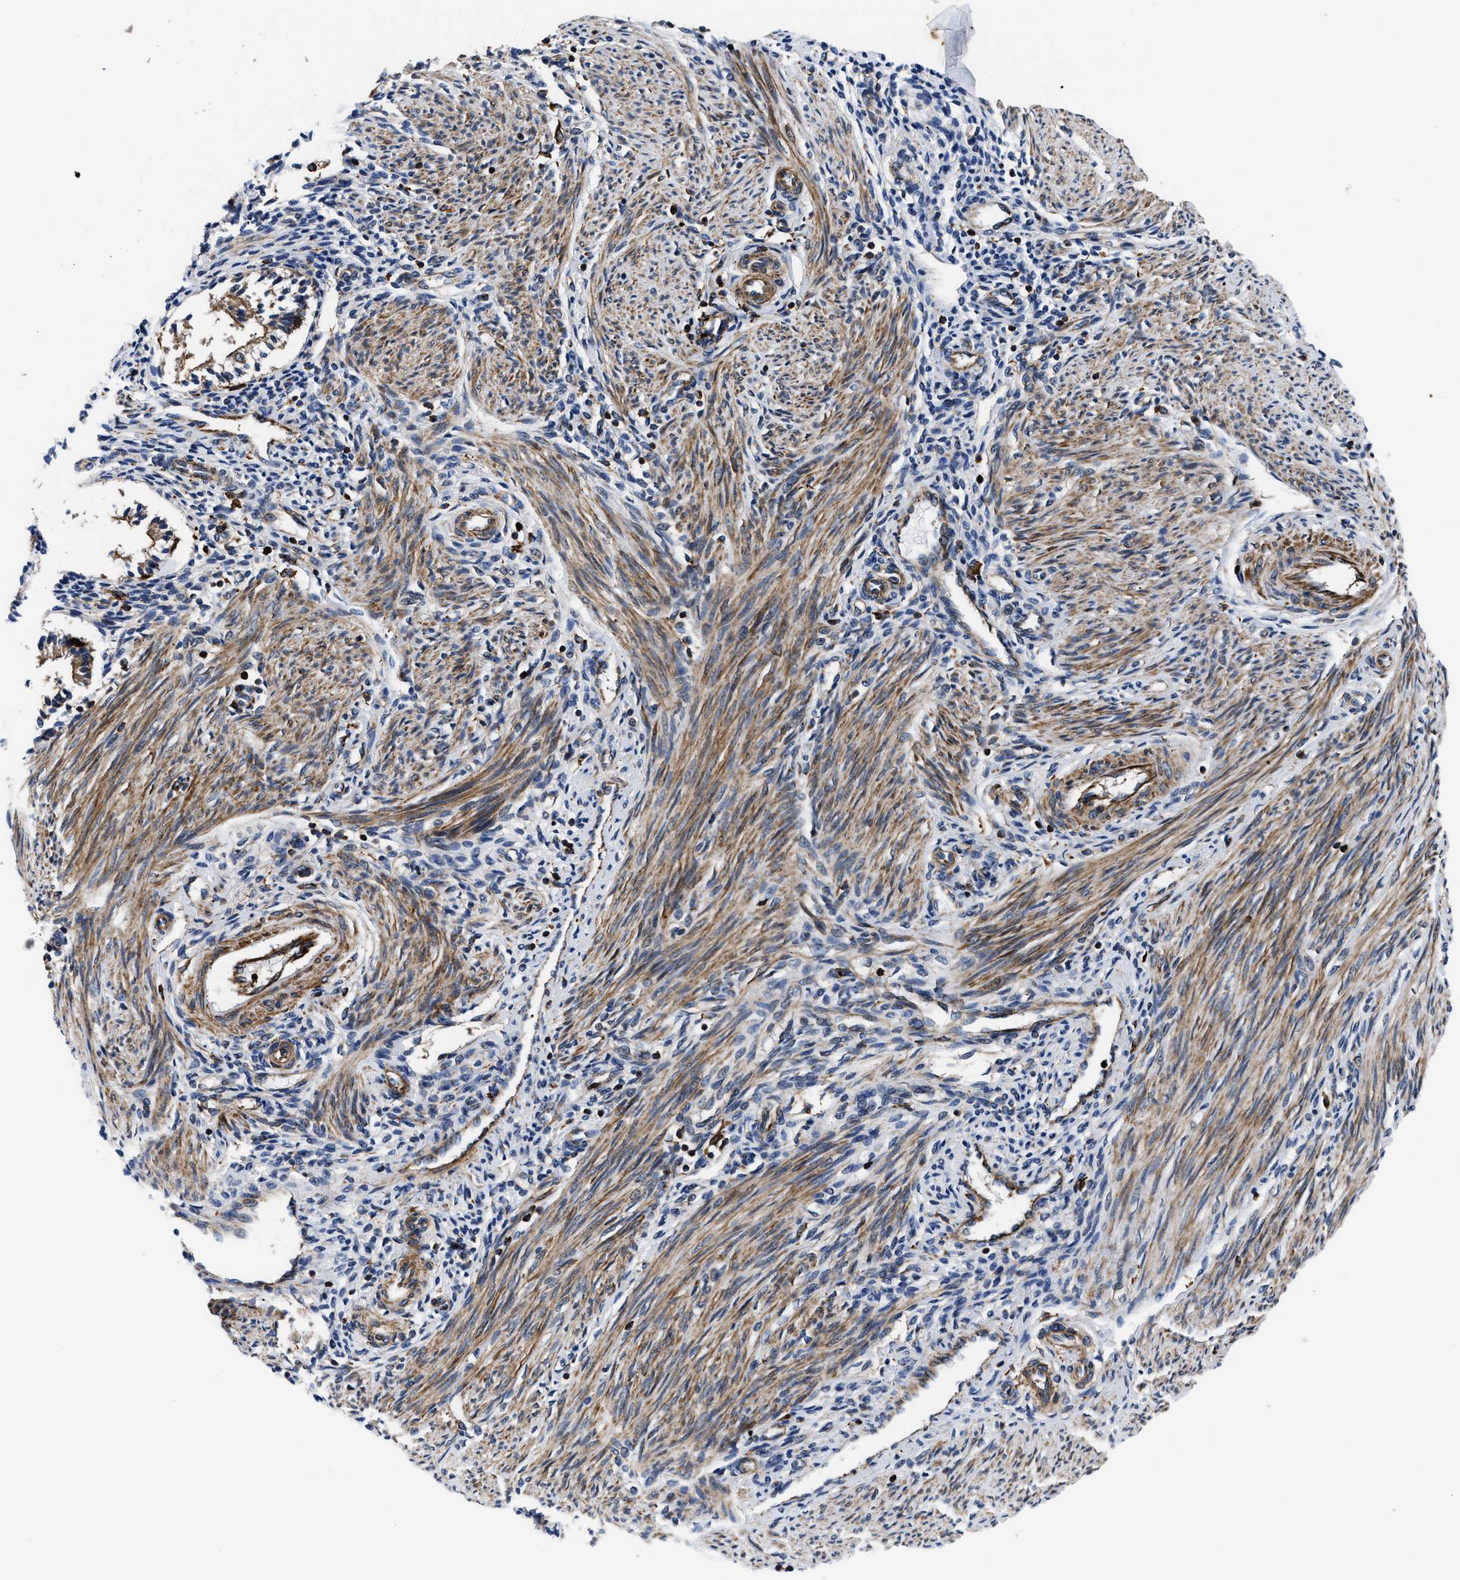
{"staining": {"intensity": "moderate", "quantity": "25%-75%", "location": "cytoplasmic/membranous"}, "tissue": "endometrium", "cell_type": "Cells in endometrial stroma", "image_type": "normal", "snomed": [{"axis": "morphology", "description": "Normal tissue, NOS"}, {"axis": "topography", "description": "Endometrium"}], "caption": "Human endometrium stained with a brown dye displays moderate cytoplasmic/membranous positive expression in about 25%-75% of cells in endometrial stroma.", "gene": "SPAST", "patient": {"sex": "female", "age": 42}}